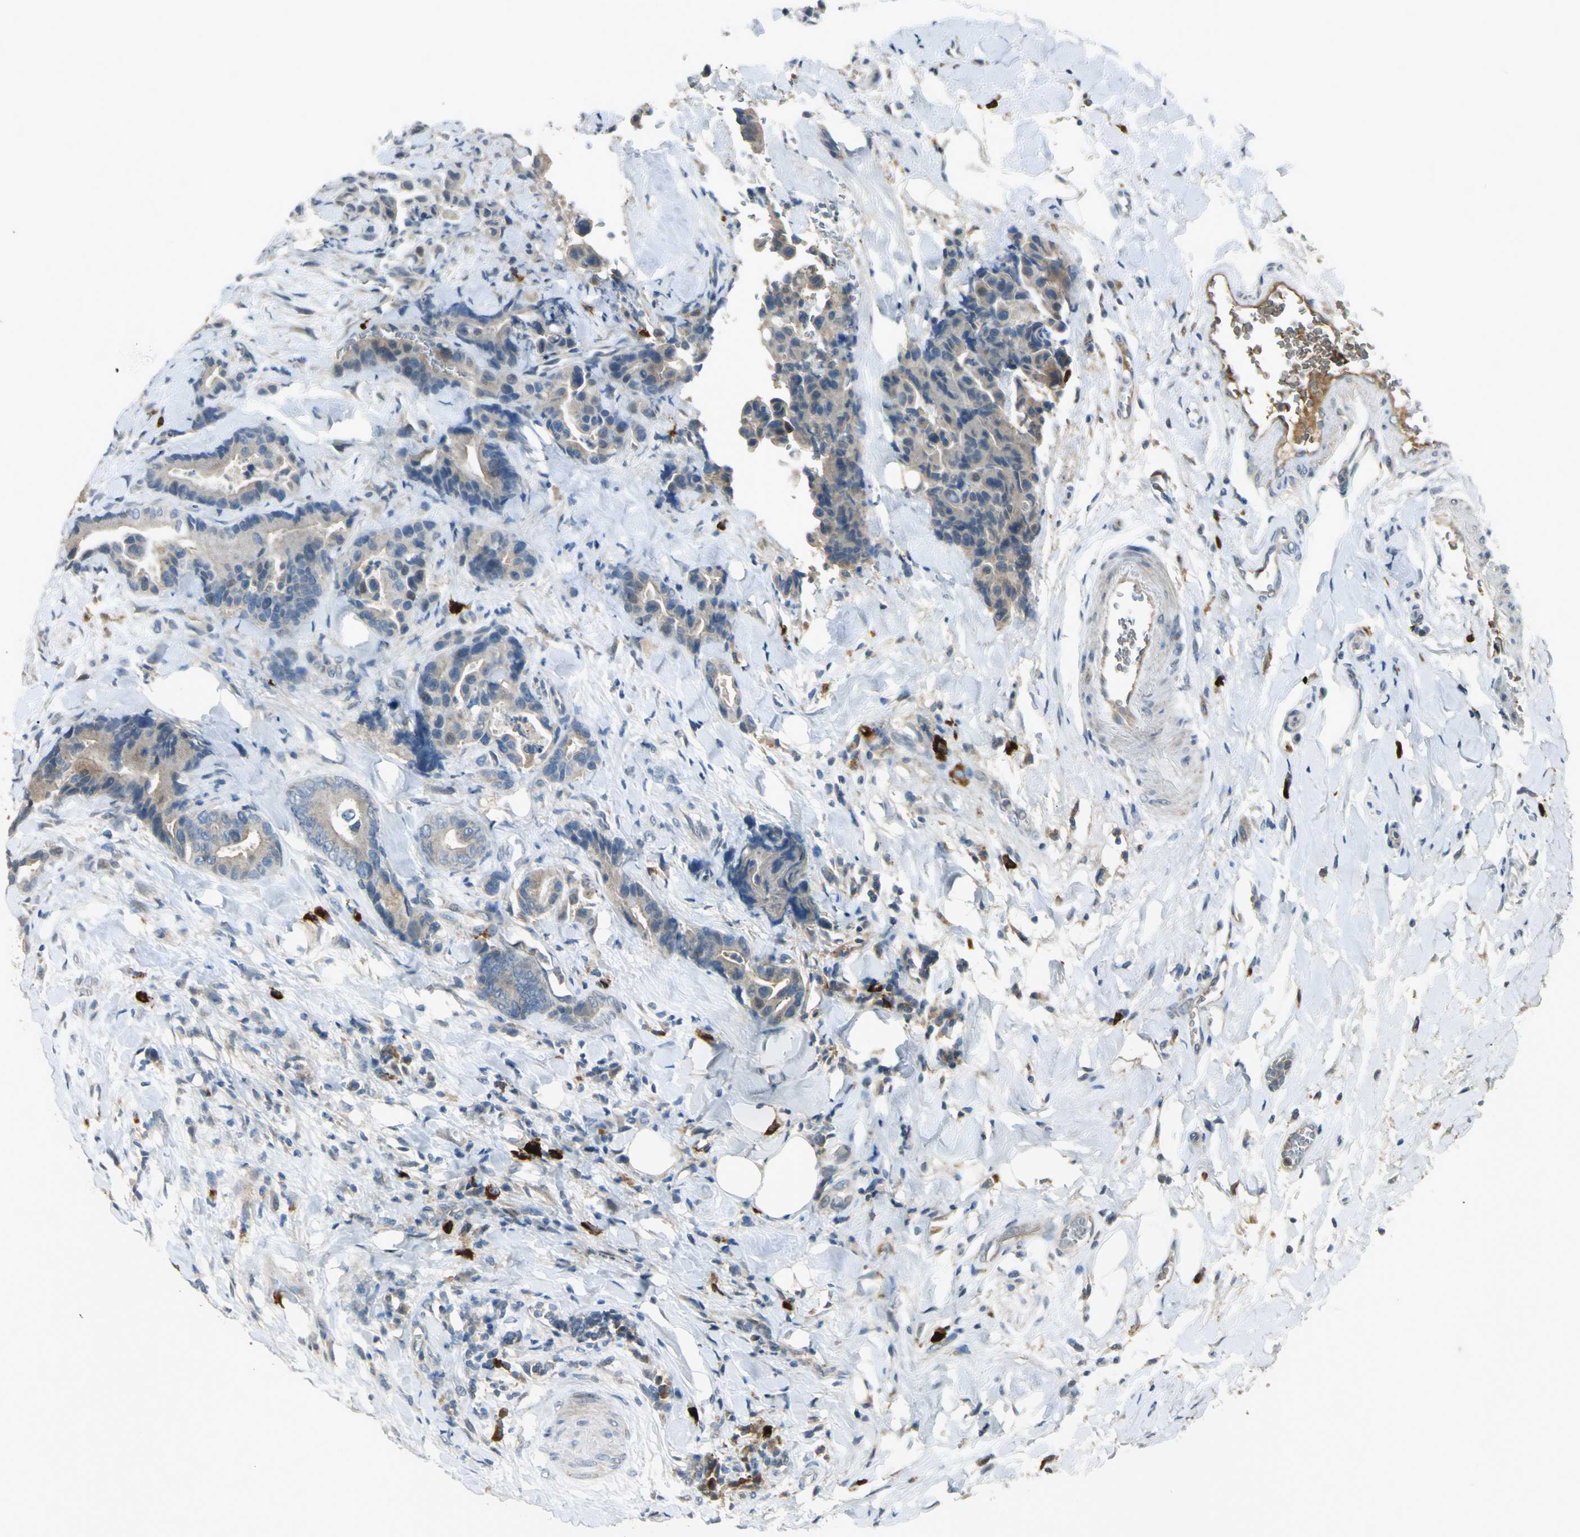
{"staining": {"intensity": "weak", "quantity": "25%-75%", "location": "cytoplasmic/membranous"}, "tissue": "colorectal cancer", "cell_type": "Tumor cells", "image_type": "cancer", "snomed": [{"axis": "morphology", "description": "Normal tissue, NOS"}, {"axis": "morphology", "description": "Adenocarcinoma, NOS"}, {"axis": "topography", "description": "Colon"}], "caption": "An immunohistochemistry (IHC) image of tumor tissue is shown. Protein staining in brown shows weak cytoplasmic/membranous positivity in colorectal adenocarcinoma within tumor cells.", "gene": "PROC", "patient": {"sex": "male", "age": 82}}